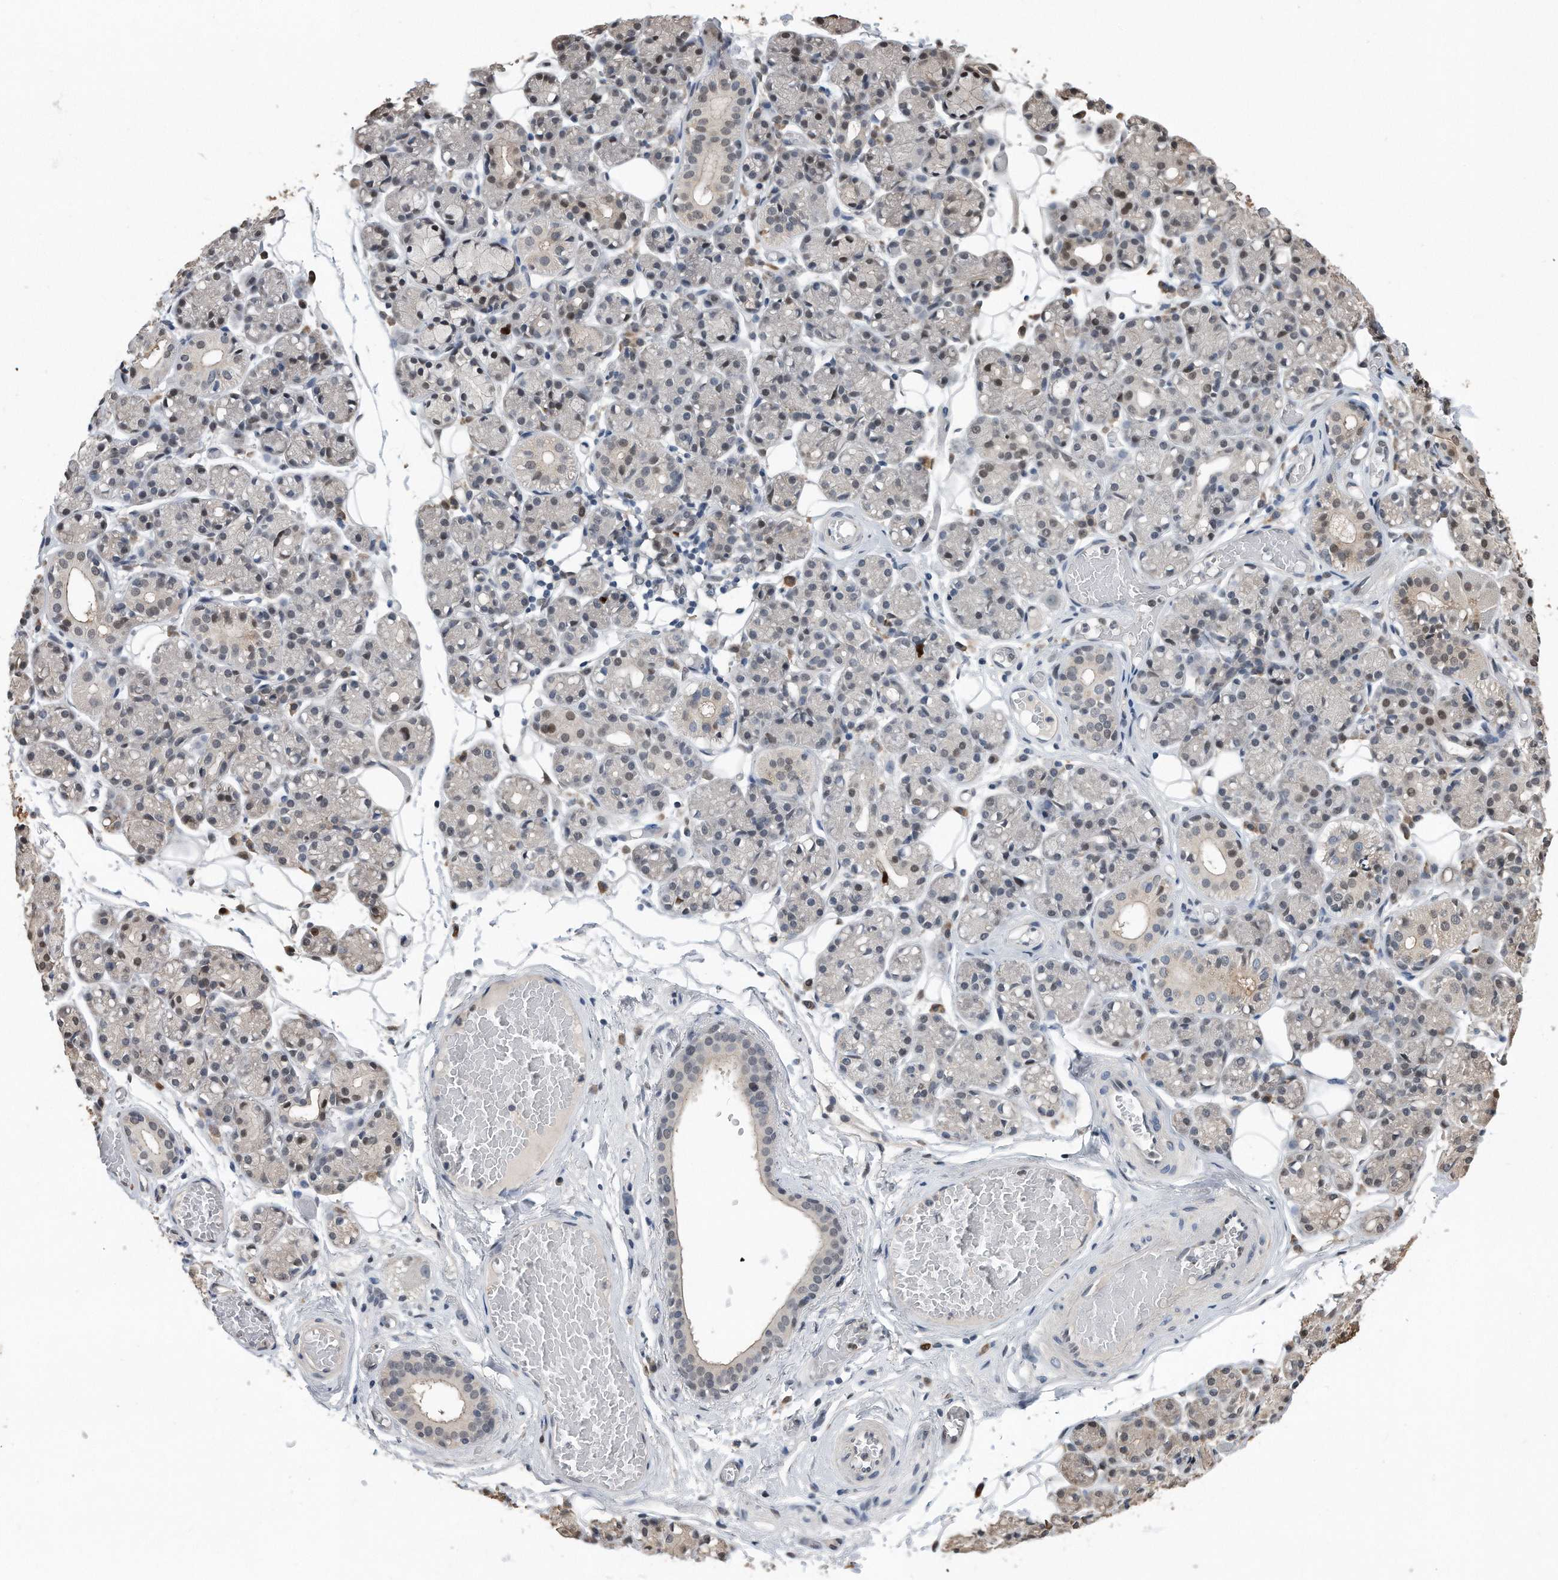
{"staining": {"intensity": "moderate", "quantity": "<25%", "location": "nuclear"}, "tissue": "salivary gland", "cell_type": "Glandular cells", "image_type": "normal", "snomed": [{"axis": "morphology", "description": "Normal tissue, NOS"}, {"axis": "topography", "description": "Salivary gland"}], "caption": "Brown immunohistochemical staining in unremarkable human salivary gland demonstrates moderate nuclear positivity in about <25% of glandular cells. (DAB (3,3'-diaminobenzidine) IHC with brightfield microscopy, high magnification).", "gene": "PCNA", "patient": {"sex": "male", "age": 63}}